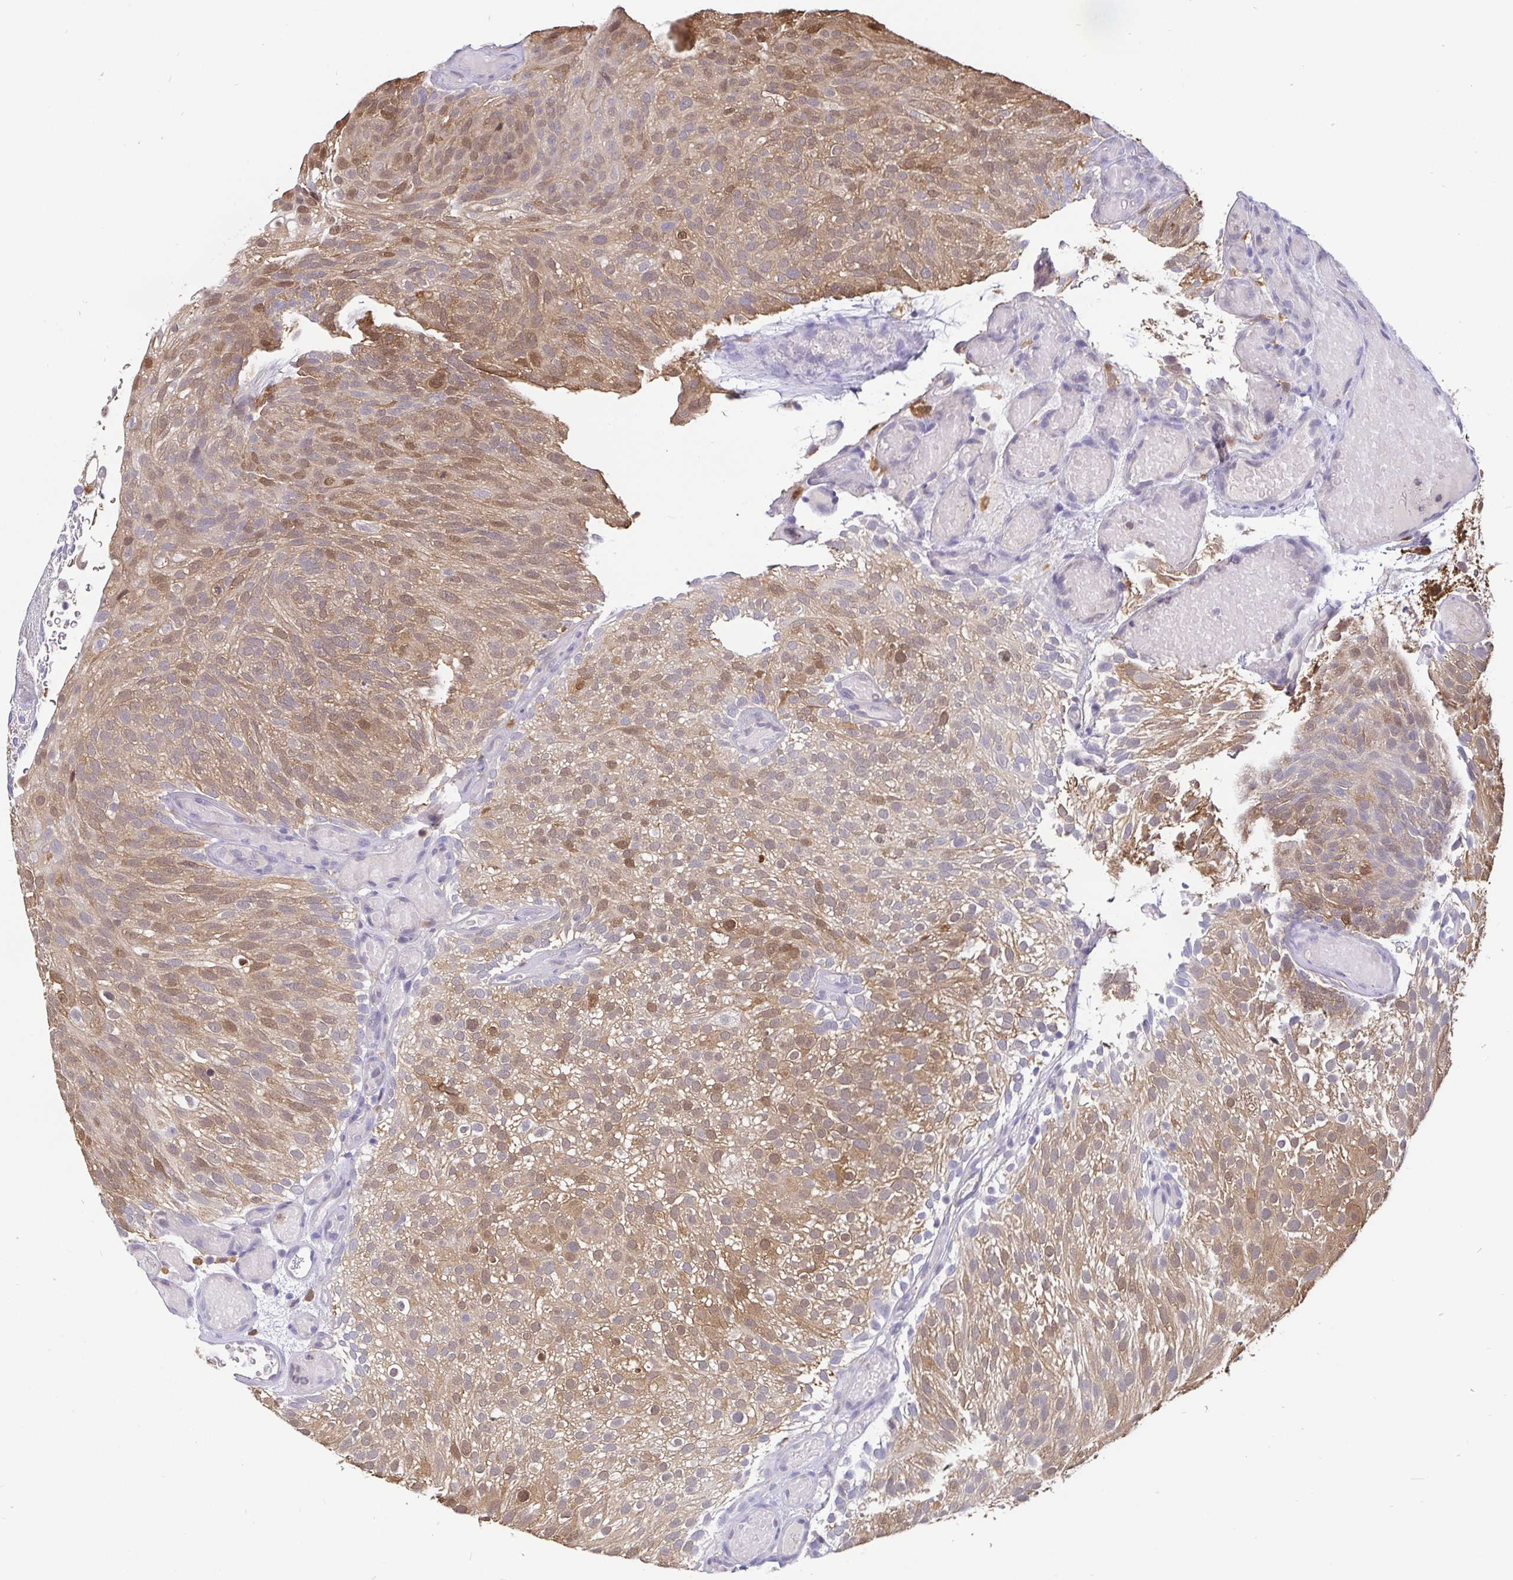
{"staining": {"intensity": "moderate", "quantity": "25%-75%", "location": "cytoplasmic/membranous,nuclear"}, "tissue": "urothelial cancer", "cell_type": "Tumor cells", "image_type": "cancer", "snomed": [{"axis": "morphology", "description": "Urothelial carcinoma, Low grade"}, {"axis": "topography", "description": "Urinary bladder"}], "caption": "Immunohistochemical staining of urothelial cancer reveals moderate cytoplasmic/membranous and nuclear protein expression in about 25%-75% of tumor cells.", "gene": "IDH1", "patient": {"sex": "male", "age": 78}}